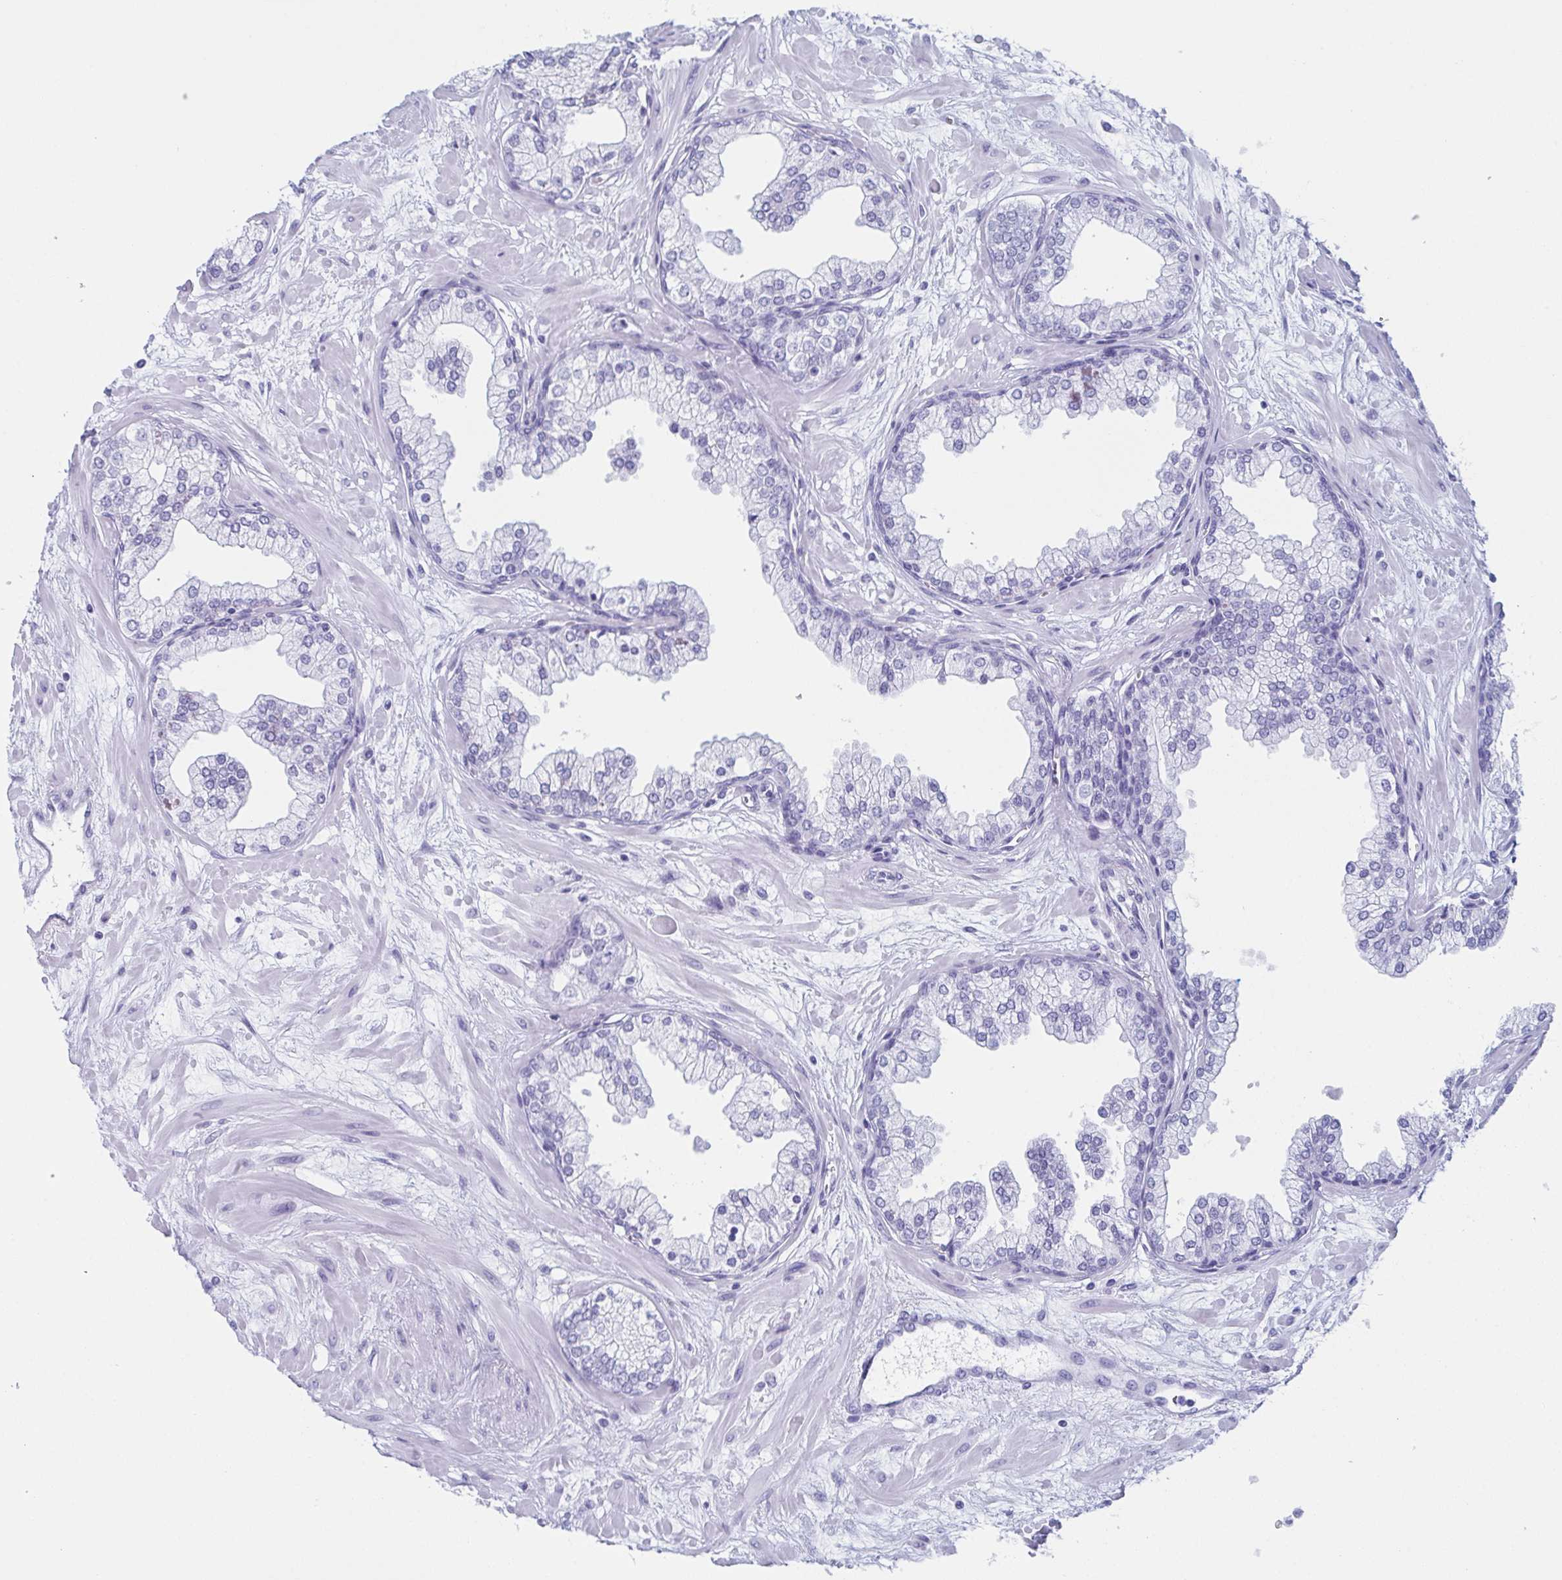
{"staining": {"intensity": "negative", "quantity": "none", "location": "none"}, "tissue": "prostate", "cell_type": "Glandular cells", "image_type": "normal", "snomed": [{"axis": "morphology", "description": "Normal tissue, NOS"}, {"axis": "topography", "description": "Prostate"}, {"axis": "topography", "description": "Peripheral nerve tissue"}], "caption": "Immunohistochemistry micrograph of unremarkable prostate: prostate stained with DAB displays no significant protein expression in glandular cells.", "gene": "LYRM2", "patient": {"sex": "male", "age": 61}}